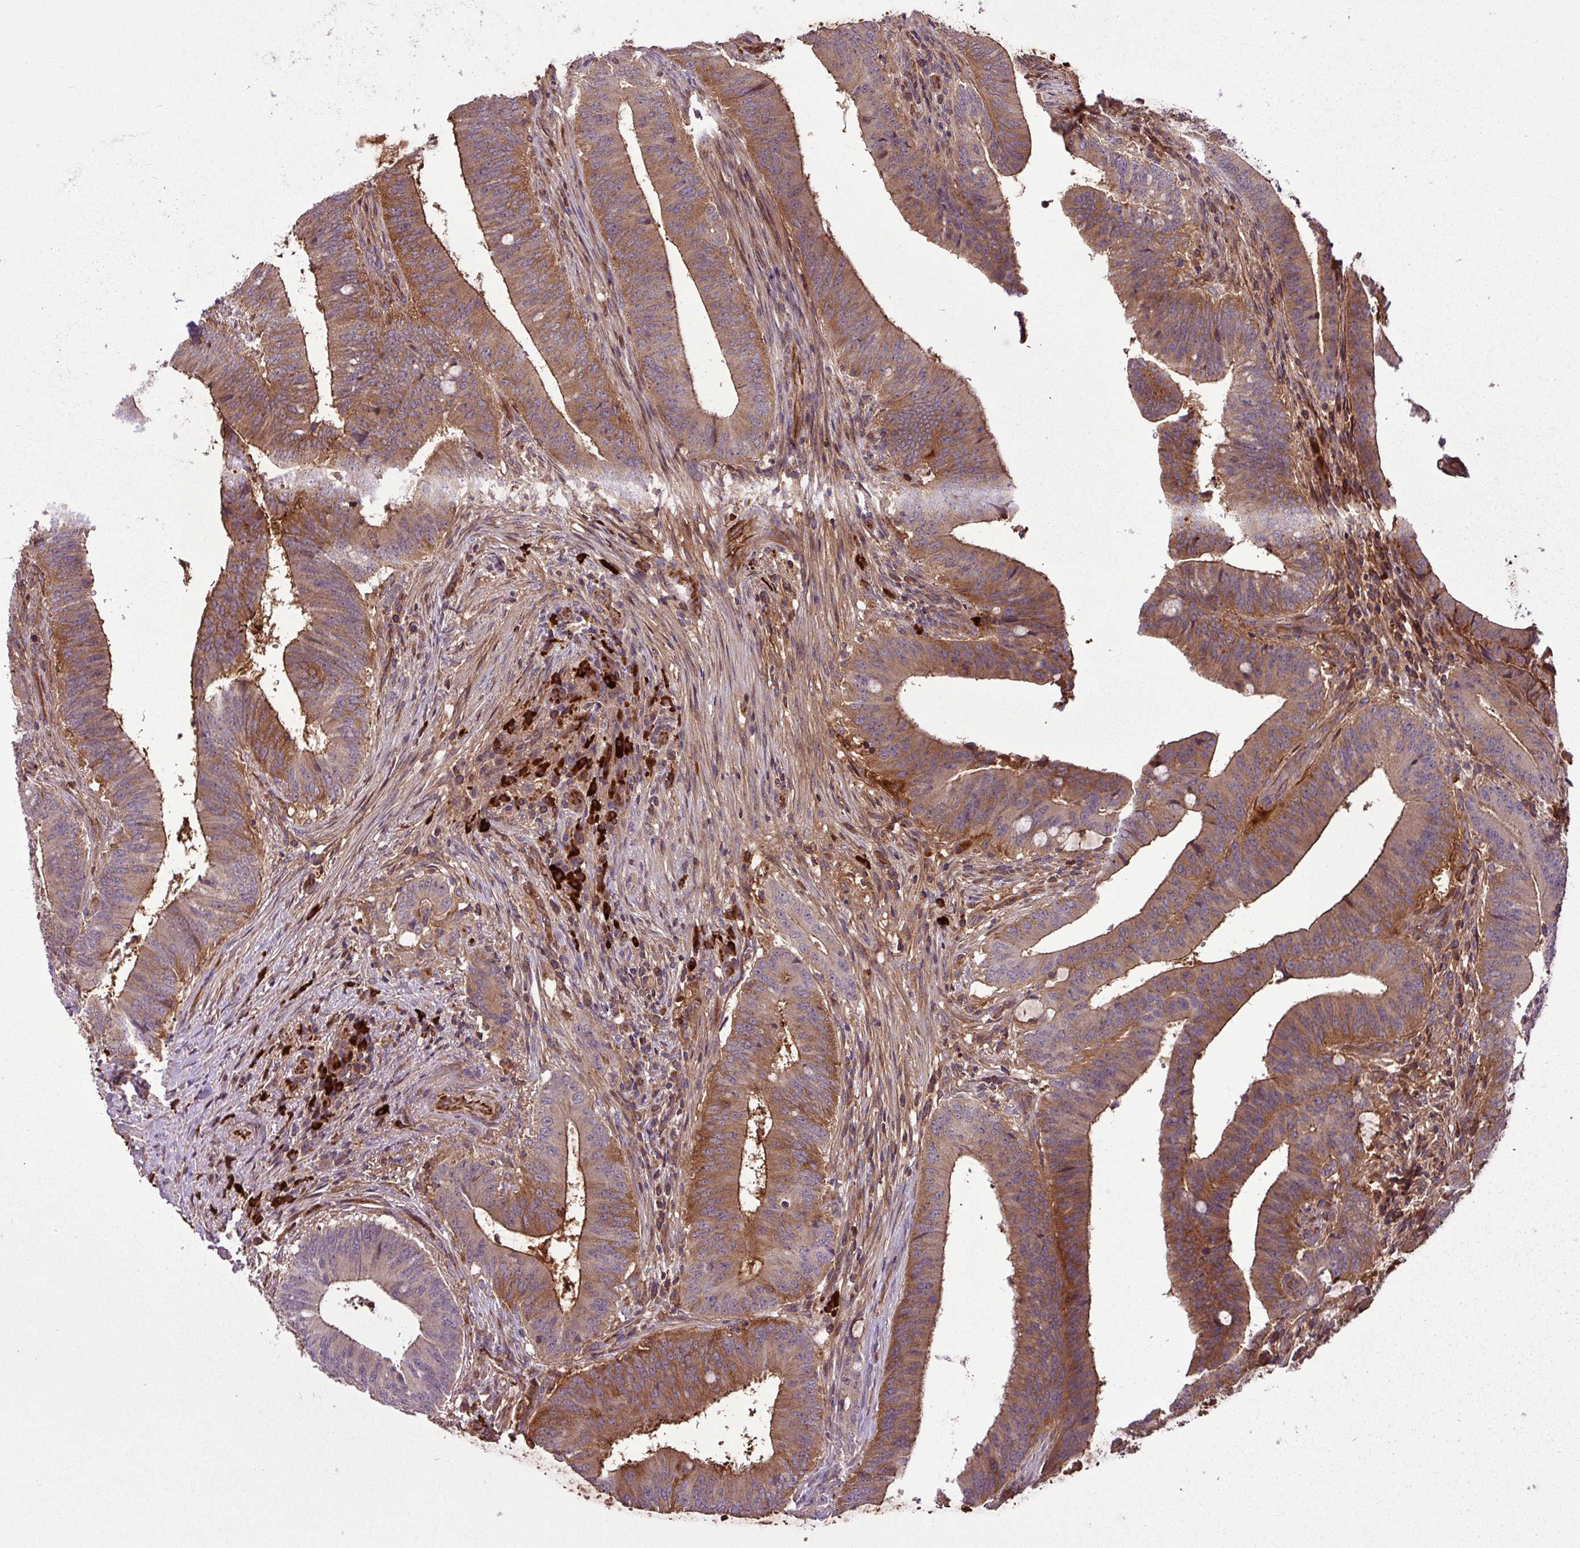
{"staining": {"intensity": "moderate", "quantity": "25%-75%", "location": "cytoplasmic/membranous"}, "tissue": "colorectal cancer", "cell_type": "Tumor cells", "image_type": "cancer", "snomed": [{"axis": "morphology", "description": "Adenocarcinoma, NOS"}, {"axis": "topography", "description": "Colon"}], "caption": "Tumor cells display medium levels of moderate cytoplasmic/membranous staining in approximately 25%-75% of cells in human adenocarcinoma (colorectal). The protein is stained brown, and the nuclei are stained in blue (DAB IHC with brightfield microscopy, high magnification).", "gene": "ZNF266", "patient": {"sex": "female", "age": 43}}